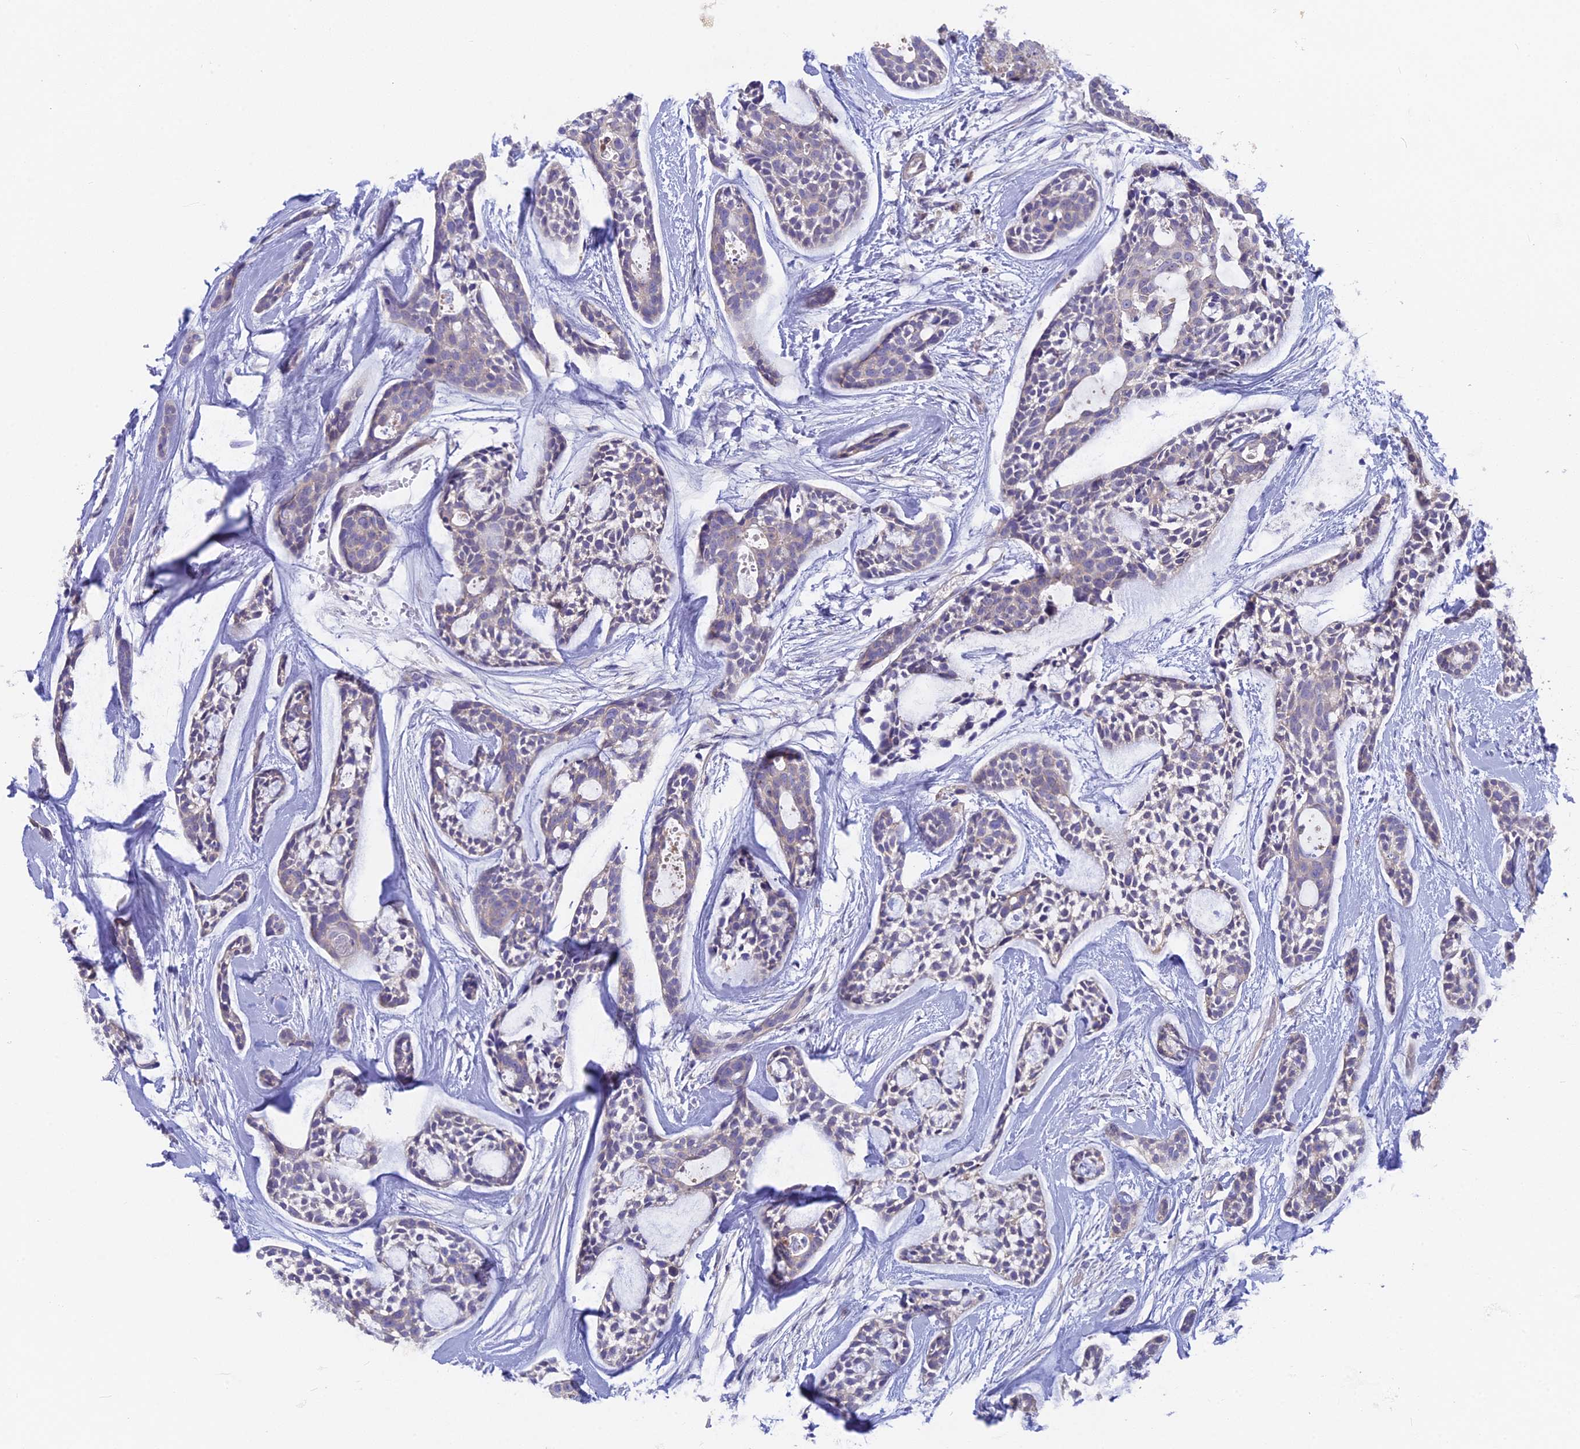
{"staining": {"intensity": "negative", "quantity": "none", "location": "none"}, "tissue": "head and neck cancer", "cell_type": "Tumor cells", "image_type": "cancer", "snomed": [{"axis": "morphology", "description": "Adenocarcinoma, NOS"}, {"axis": "topography", "description": "Subcutis"}, {"axis": "topography", "description": "Head-Neck"}], "caption": "This is an immunohistochemistry (IHC) histopathology image of human head and neck cancer (adenocarcinoma). There is no staining in tumor cells.", "gene": "PZP", "patient": {"sex": "female", "age": 73}}